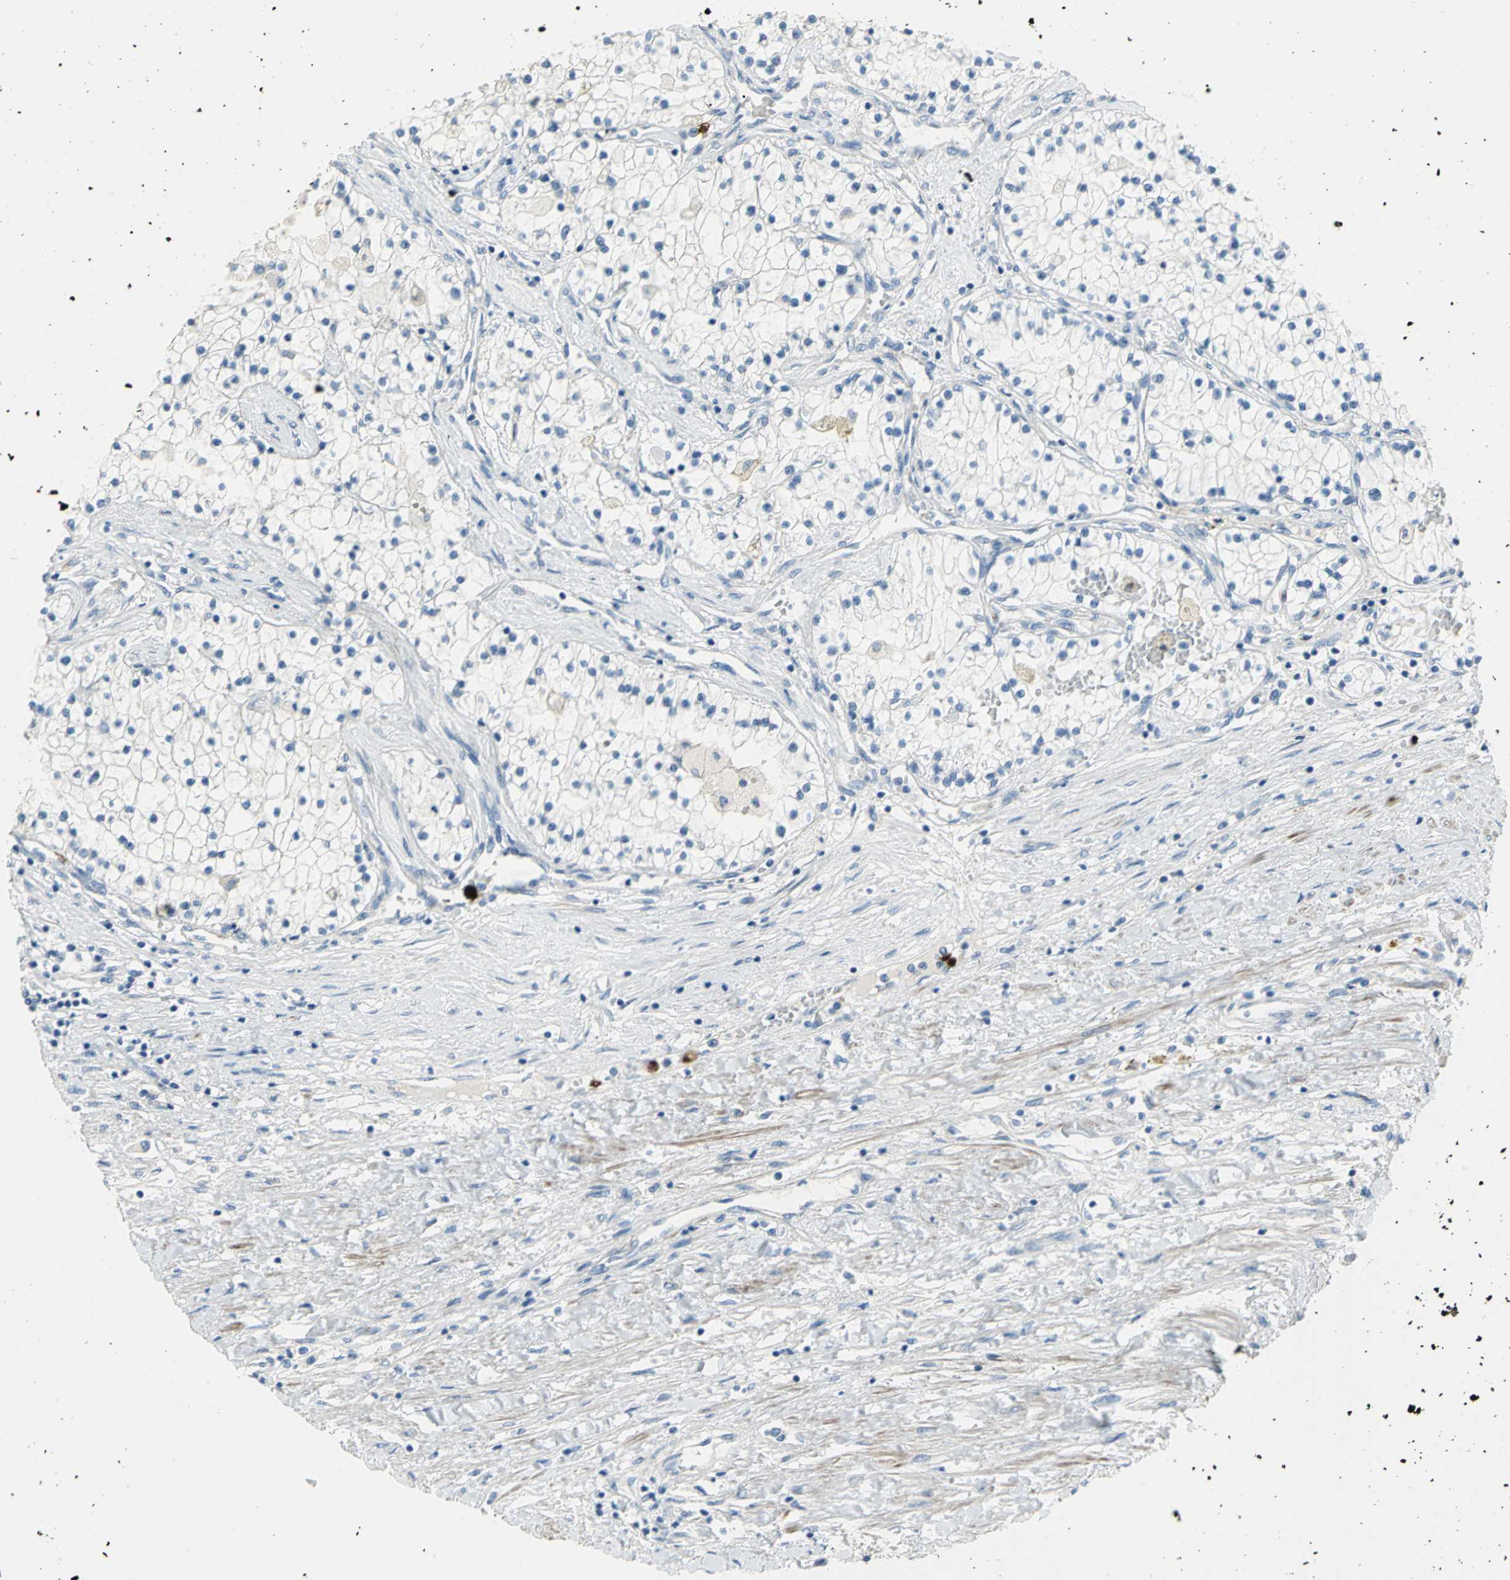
{"staining": {"intensity": "negative", "quantity": "none", "location": "none"}, "tissue": "renal cancer", "cell_type": "Tumor cells", "image_type": "cancer", "snomed": [{"axis": "morphology", "description": "Adenocarcinoma, NOS"}, {"axis": "topography", "description": "Kidney"}], "caption": "The immunohistochemistry (IHC) micrograph has no significant expression in tumor cells of renal cancer (adenocarcinoma) tissue. (Stains: DAB (3,3'-diaminobenzidine) IHC with hematoxylin counter stain, Microscopy: brightfield microscopy at high magnification).", "gene": "ALOX15", "patient": {"sex": "male", "age": 68}}